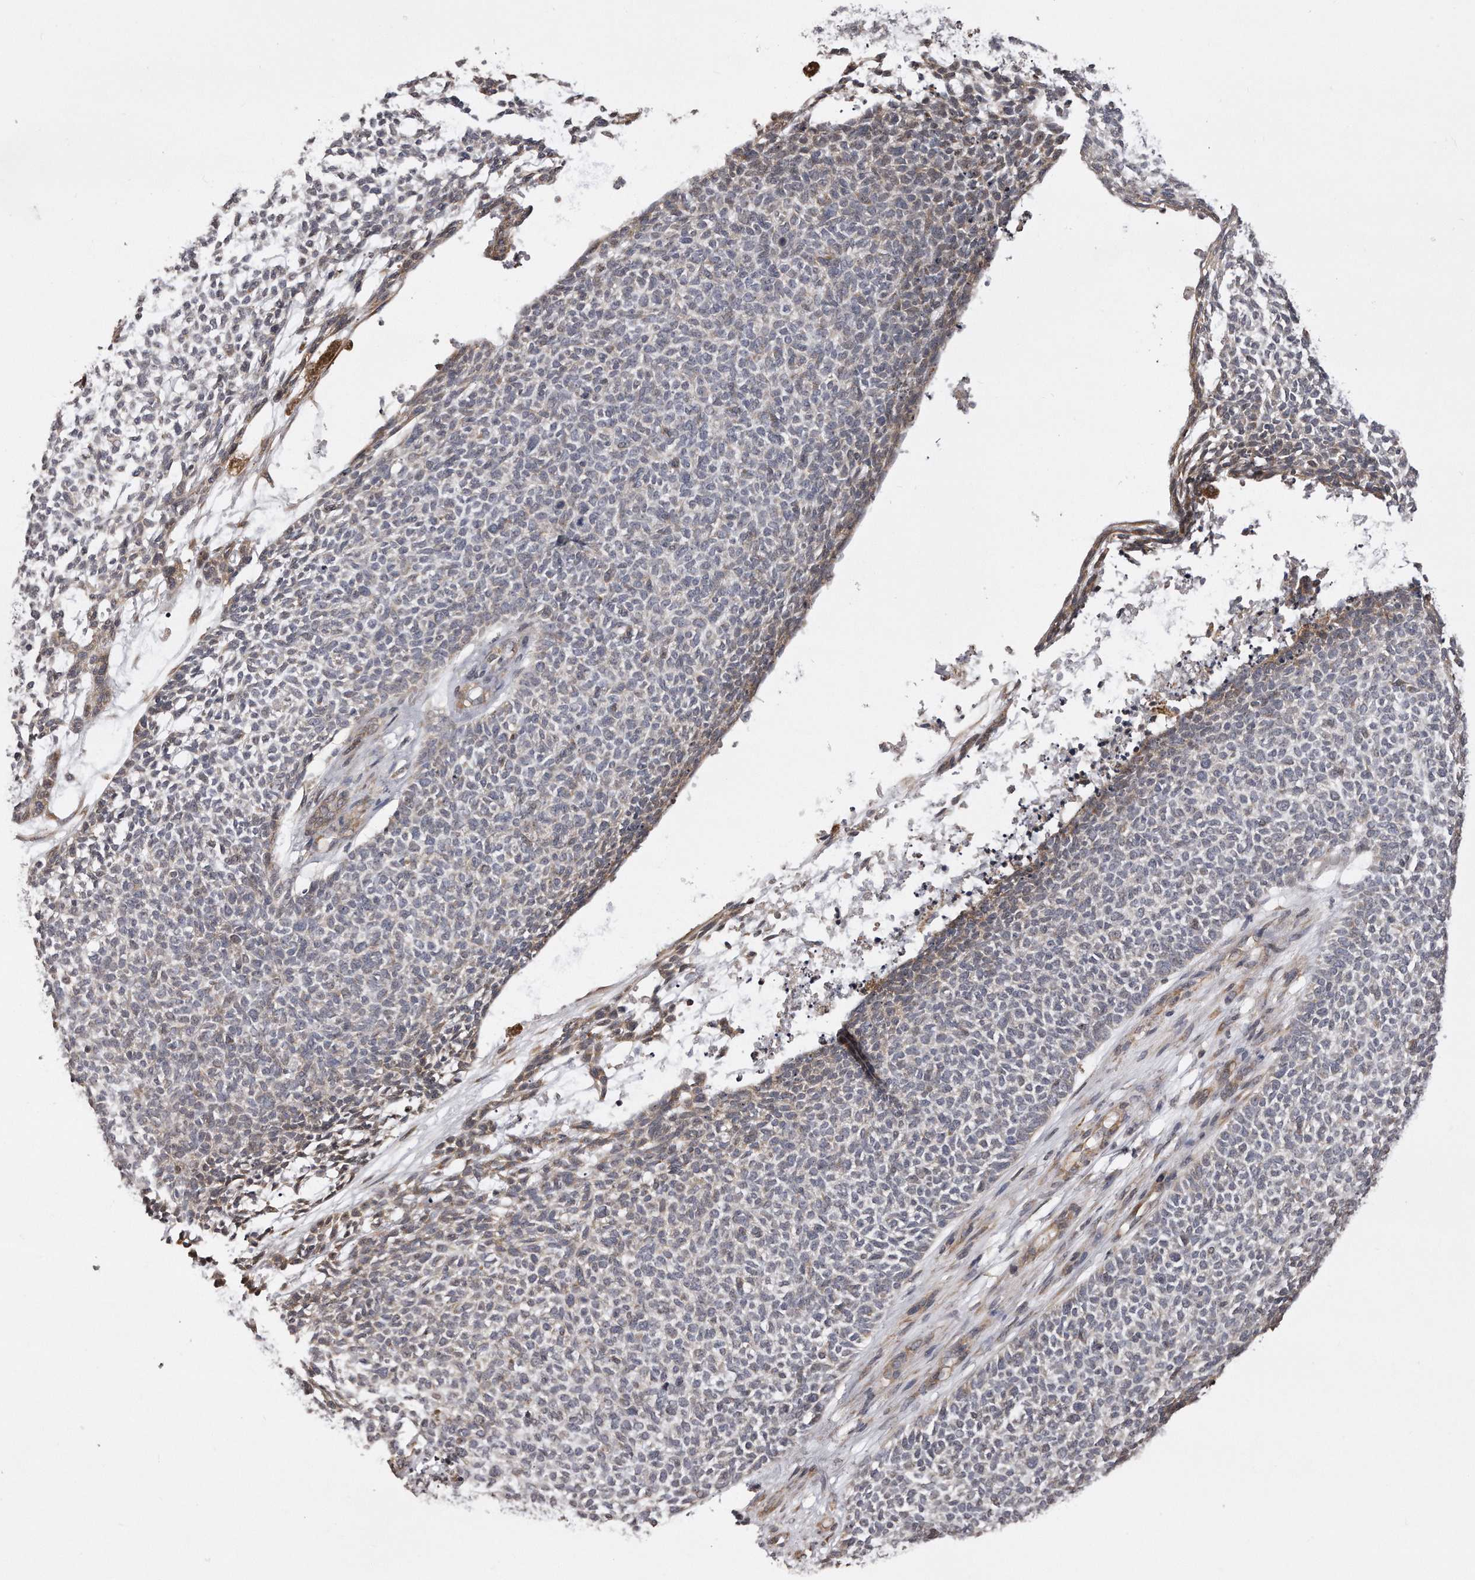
{"staining": {"intensity": "weak", "quantity": "<25%", "location": "cytoplasmic/membranous"}, "tissue": "skin cancer", "cell_type": "Tumor cells", "image_type": "cancer", "snomed": [{"axis": "morphology", "description": "Basal cell carcinoma"}, {"axis": "topography", "description": "Skin"}], "caption": "The immunohistochemistry micrograph has no significant expression in tumor cells of skin cancer (basal cell carcinoma) tissue. (Immunohistochemistry (ihc), brightfield microscopy, high magnification).", "gene": "TRAPPC14", "patient": {"sex": "female", "age": 84}}